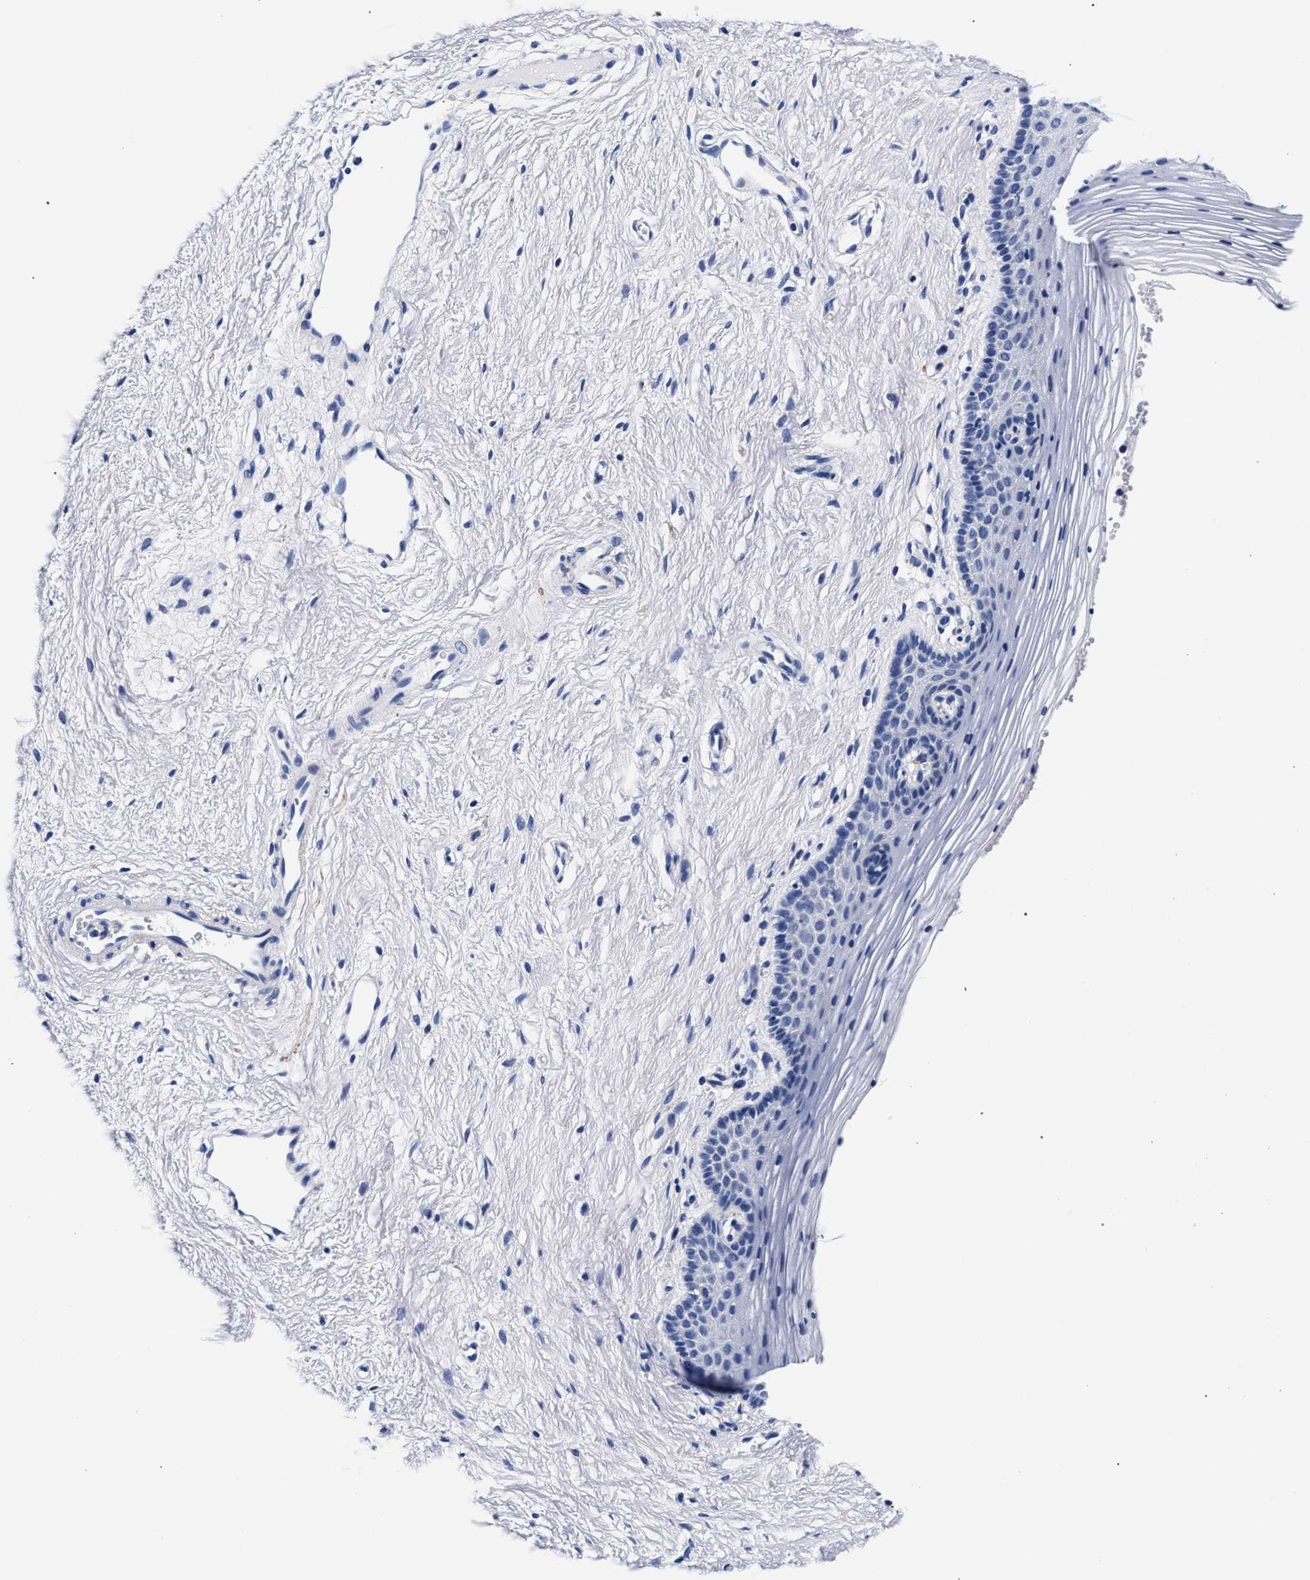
{"staining": {"intensity": "negative", "quantity": "none", "location": "none"}, "tissue": "vagina", "cell_type": "Squamous epithelial cells", "image_type": "normal", "snomed": [{"axis": "morphology", "description": "Normal tissue, NOS"}, {"axis": "topography", "description": "Vagina"}], "caption": "Immunohistochemical staining of unremarkable human vagina demonstrates no significant expression in squamous epithelial cells.", "gene": "RAB3B", "patient": {"sex": "female", "age": 32}}